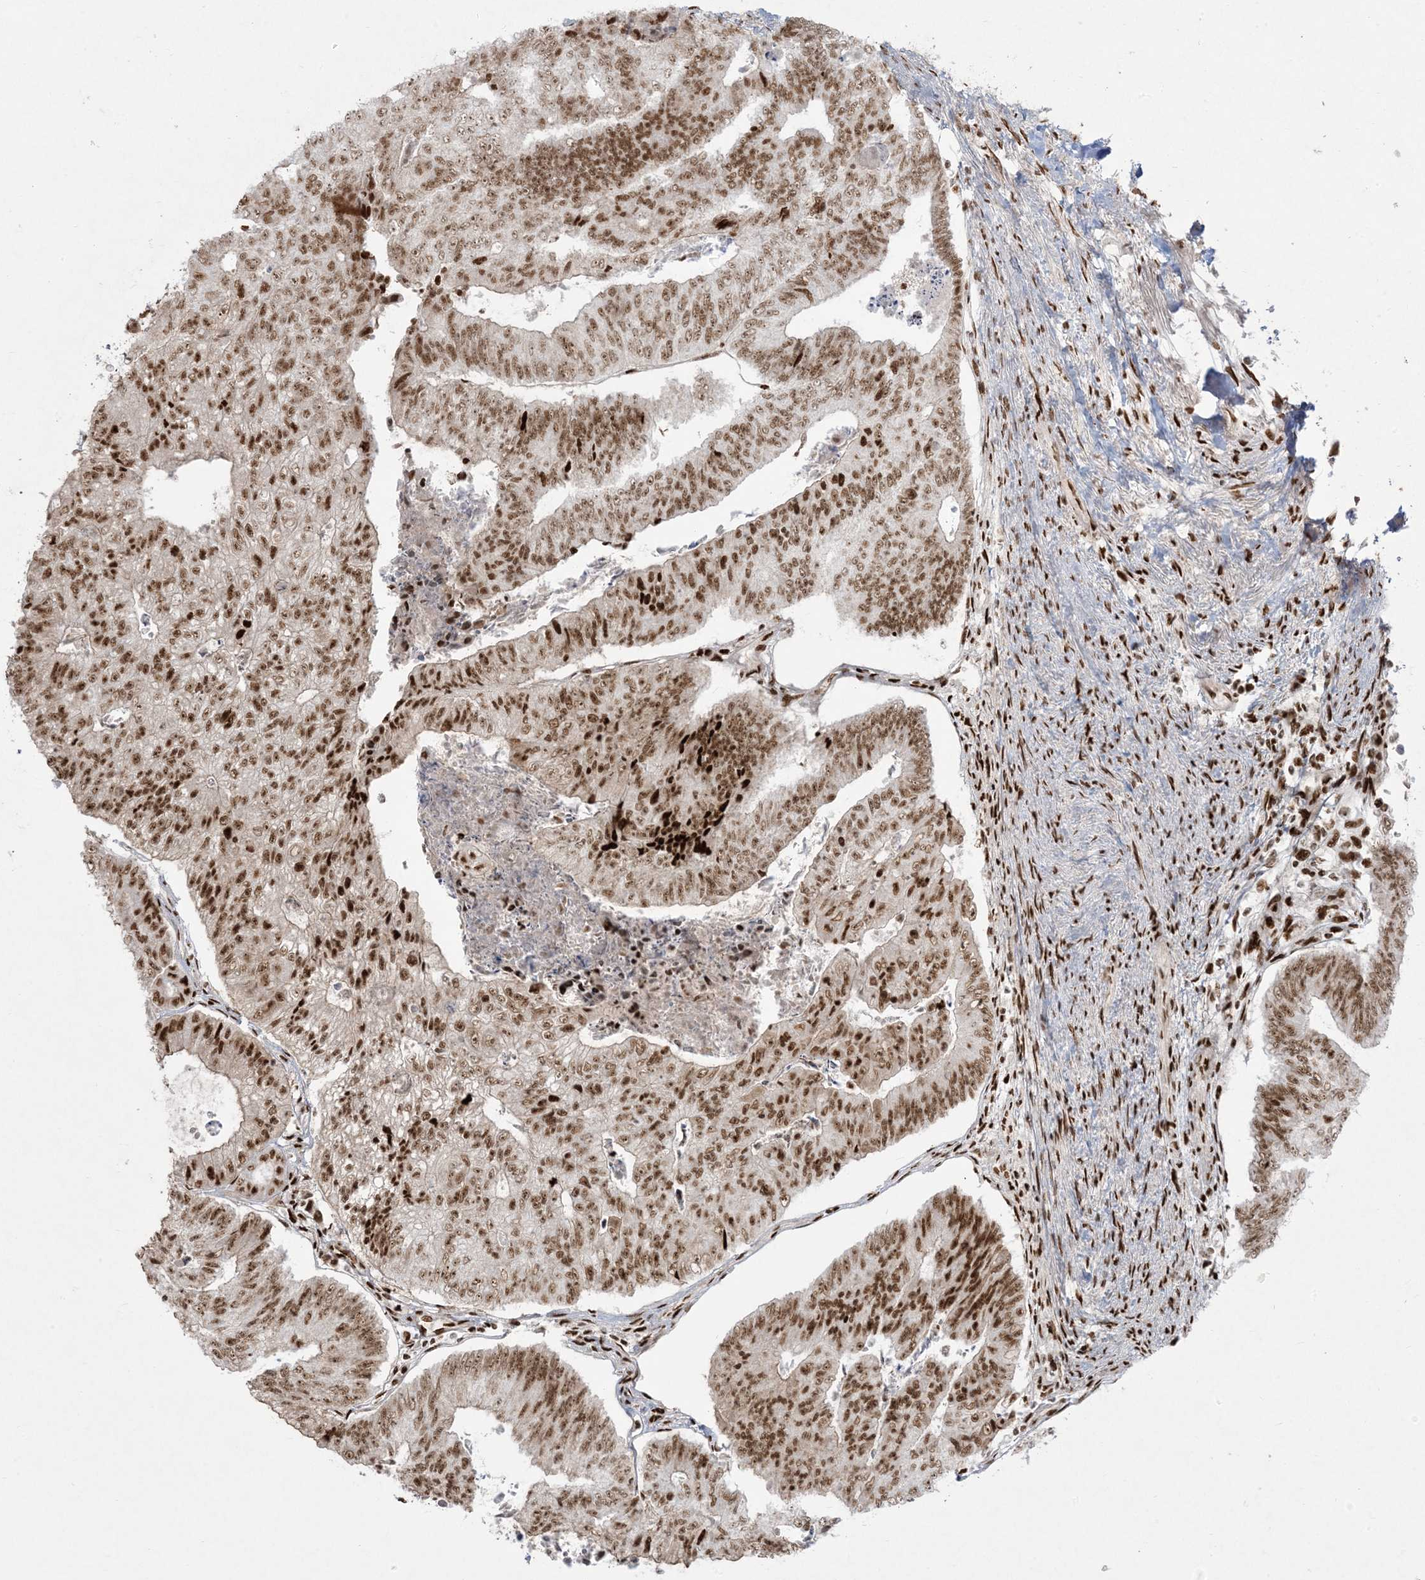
{"staining": {"intensity": "strong", "quantity": ">75%", "location": "nuclear"}, "tissue": "colorectal cancer", "cell_type": "Tumor cells", "image_type": "cancer", "snomed": [{"axis": "morphology", "description": "Adenocarcinoma, NOS"}, {"axis": "topography", "description": "Colon"}], "caption": "DAB (3,3'-diaminobenzidine) immunohistochemical staining of colorectal cancer displays strong nuclear protein positivity in about >75% of tumor cells.", "gene": "RBM10", "patient": {"sex": "female", "age": 67}}